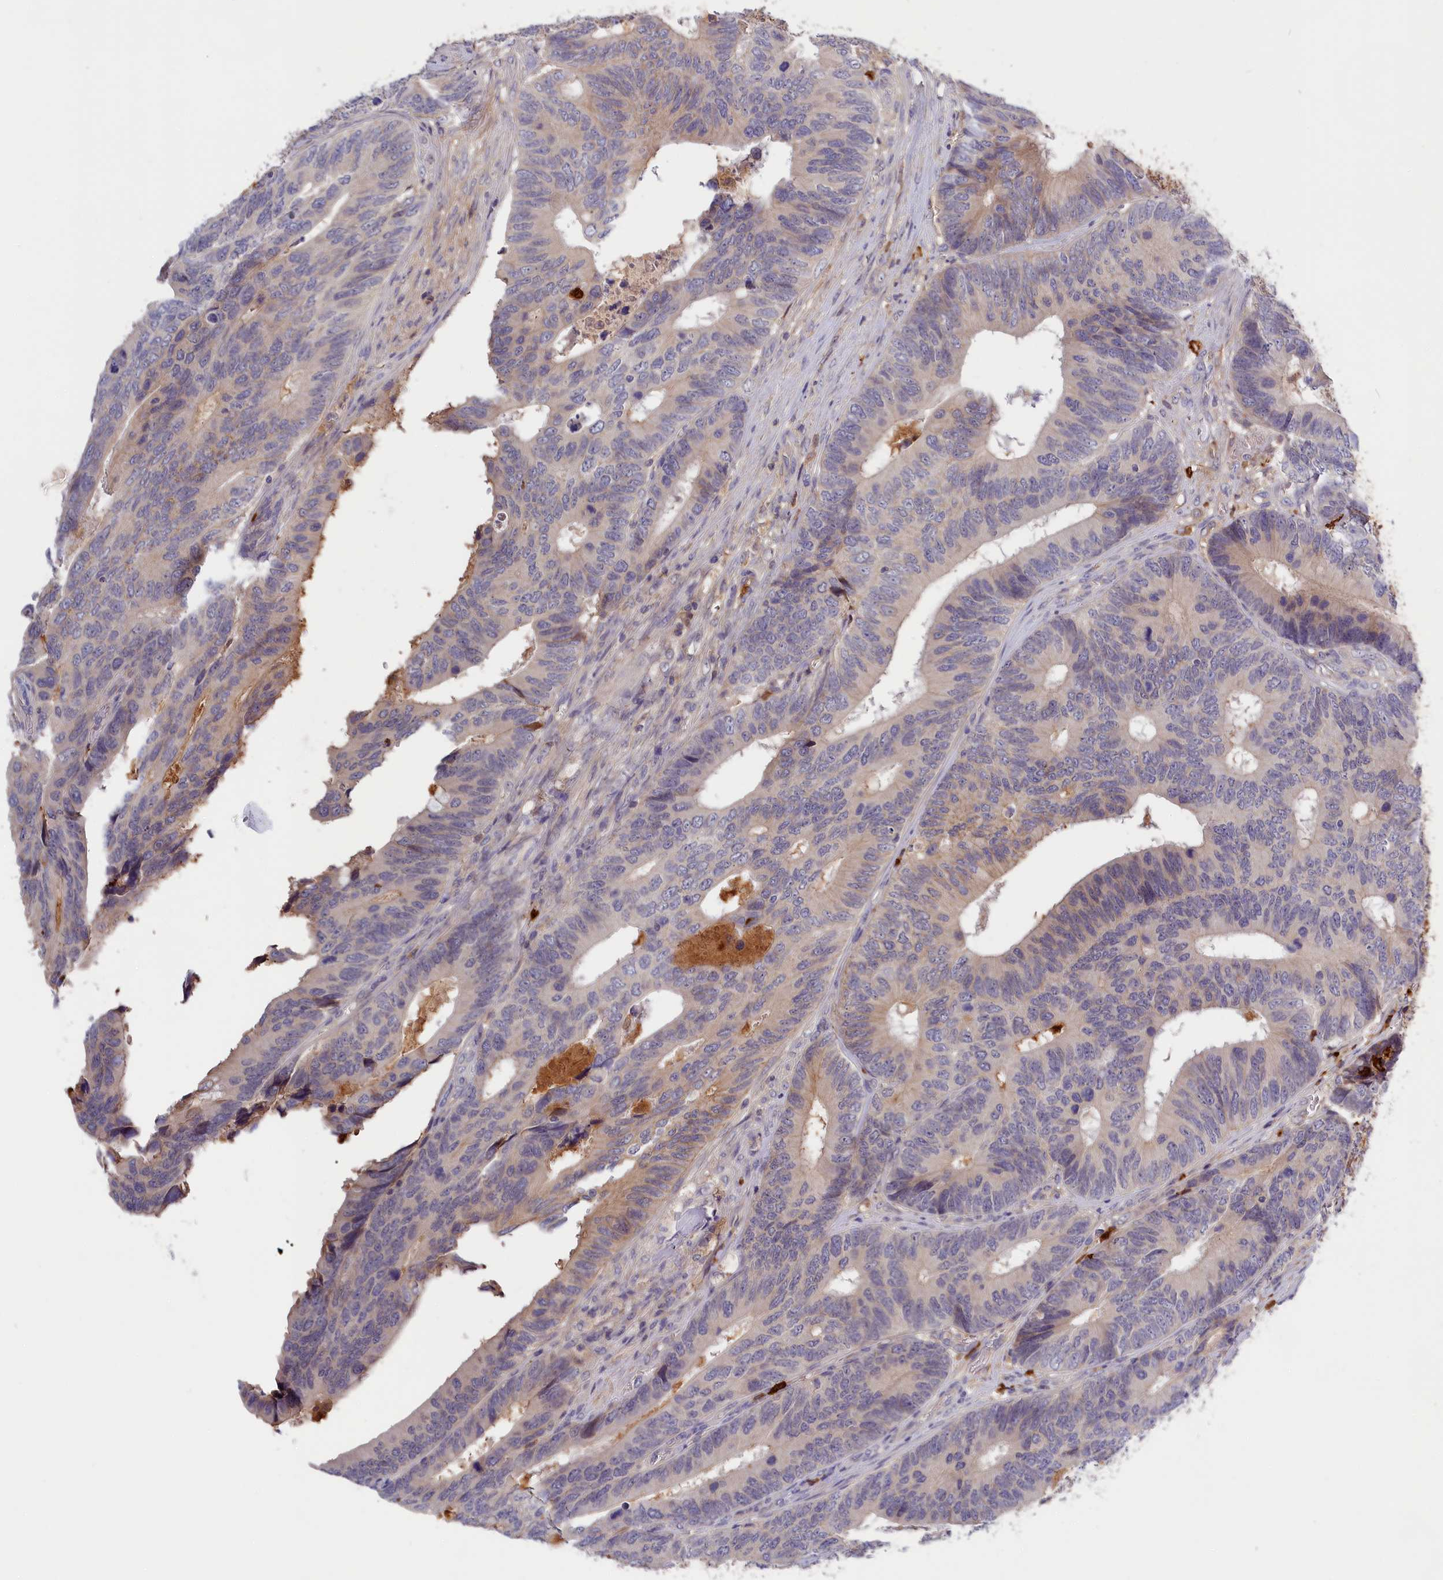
{"staining": {"intensity": "moderate", "quantity": "<25%", "location": "cytoplasmic/membranous"}, "tissue": "colorectal cancer", "cell_type": "Tumor cells", "image_type": "cancer", "snomed": [{"axis": "morphology", "description": "Adenocarcinoma, NOS"}, {"axis": "topography", "description": "Colon"}], "caption": "Colorectal adenocarcinoma stained for a protein (brown) demonstrates moderate cytoplasmic/membranous positive staining in about <25% of tumor cells.", "gene": "ADGRD1", "patient": {"sex": "male", "age": 87}}